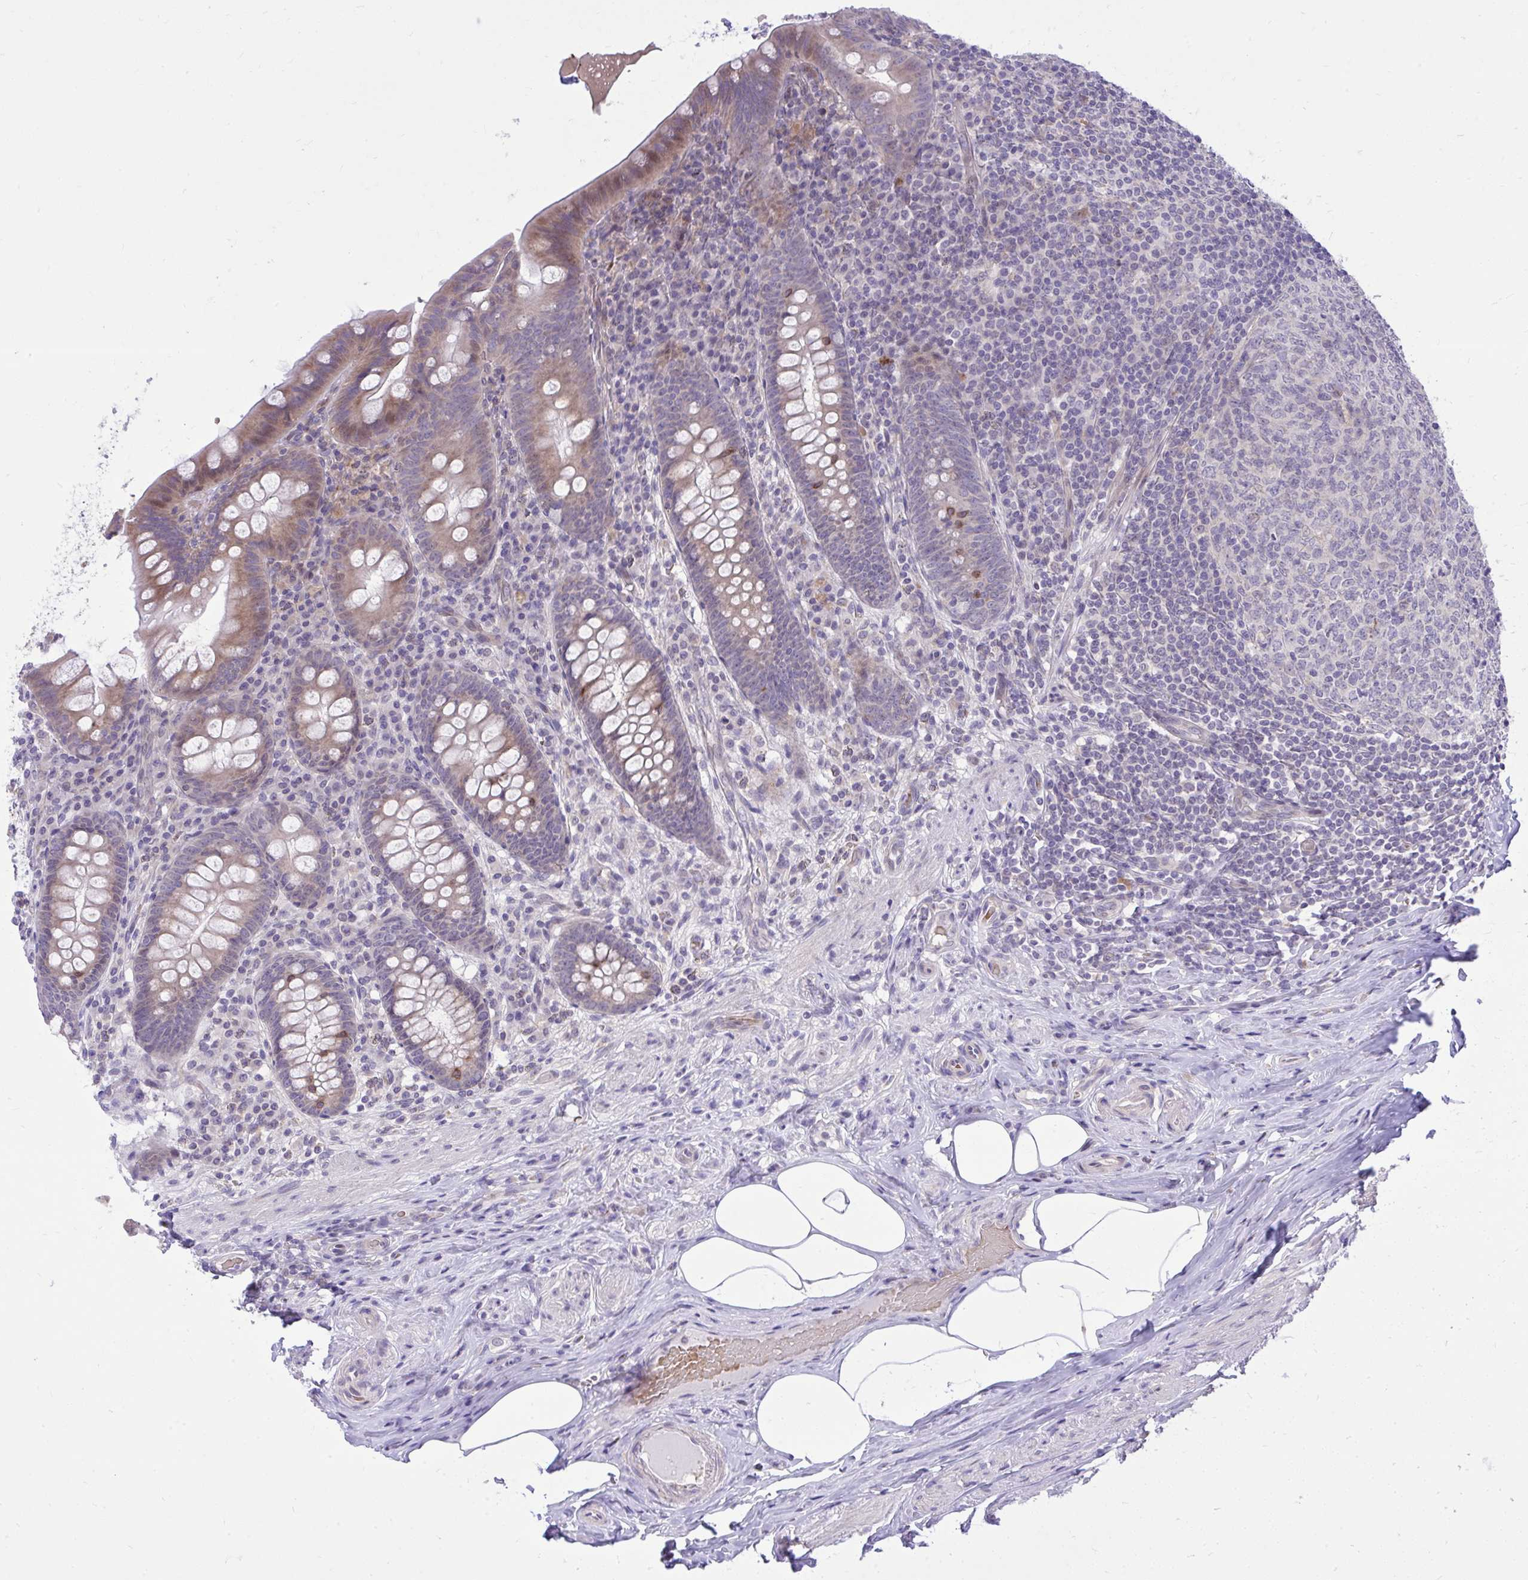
{"staining": {"intensity": "moderate", "quantity": "25%-75%", "location": "cytoplasmic/membranous"}, "tissue": "appendix", "cell_type": "Glandular cells", "image_type": "normal", "snomed": [{"axis": "morphology", "description": "Normal tissue, NOS"}, {"axis": "topography", "description": "Appendix"}], "caption": "Protein expression analysis of normal human appendix reveals moderate cytoplasmic/membranous staining in approximately 25%-75% of glandular cells. (Stains: DAB (3,3'-diaminobenzidine) in brown, nuclei in blue, Microscopy: brightfield microscopy at high magnification).", "gene": "DPY19L1", "patient": {"sex": "male", "age": 71}}